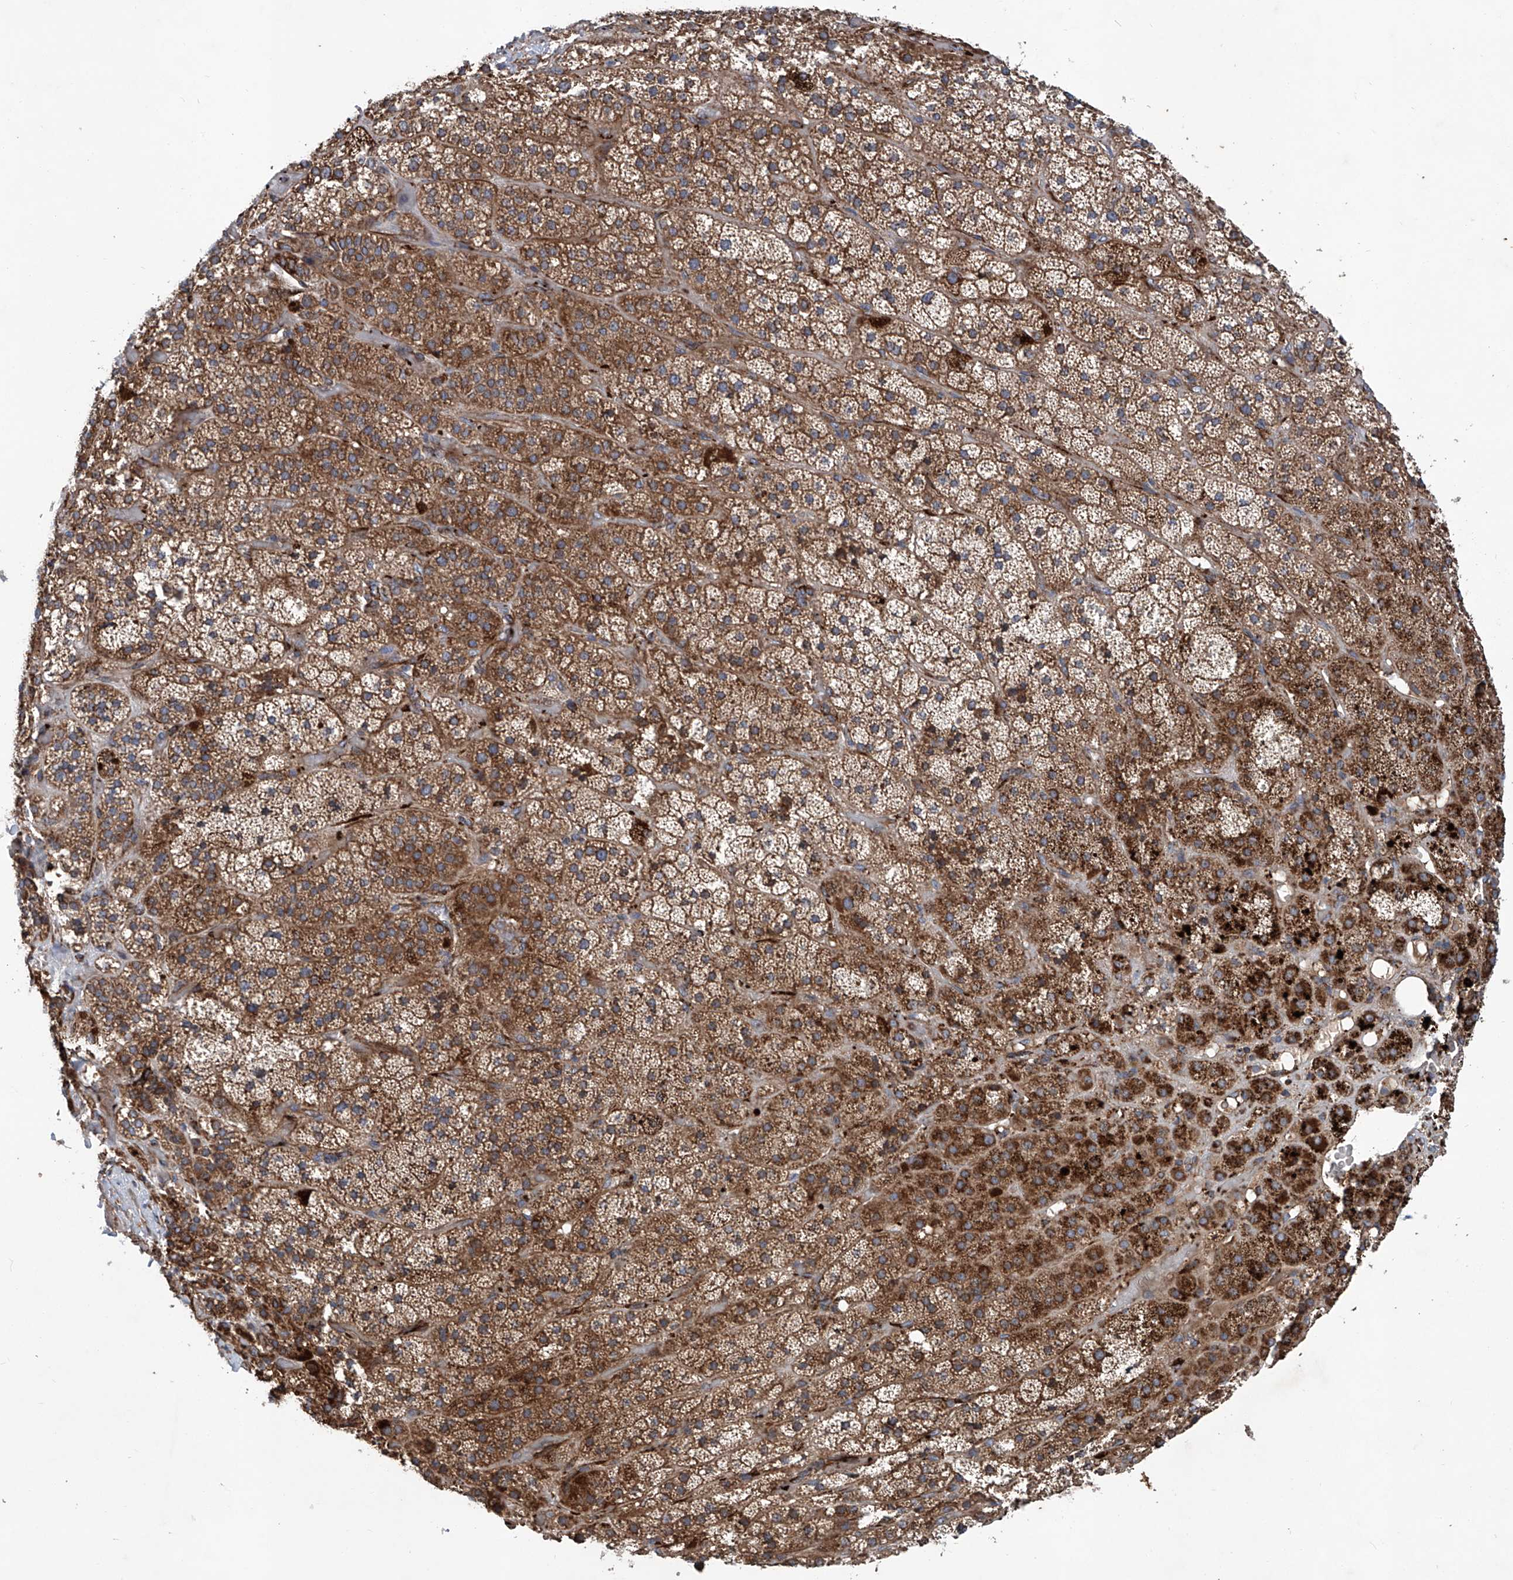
{"staining": {"intensity": "strong", "quantity": ">75%", "location": "cytoplasmic/membranous"}, "tissue": "adrenal gland", "cell_type": "Glandular cells", "image_type": "normal", "snomed": [{"axis": "morphology", "description": "Normal tissue, NOS"}, {"axis": "topography", "description": "Adrenal gland"}], "caption": "Brown immunohistochemical staining in unremarkable human adrenal gland reveals strong cytoplasmic/membranous positivity in about >75% of glandular cells. The staining was performed using DAB (3,3'-diaminobenzidine), with brown indicating positive protein expression. Nuclei are stained blue with hematoxylin.", "gene": "ASCC3", "patient": {"sex": "male", "age": 57}}